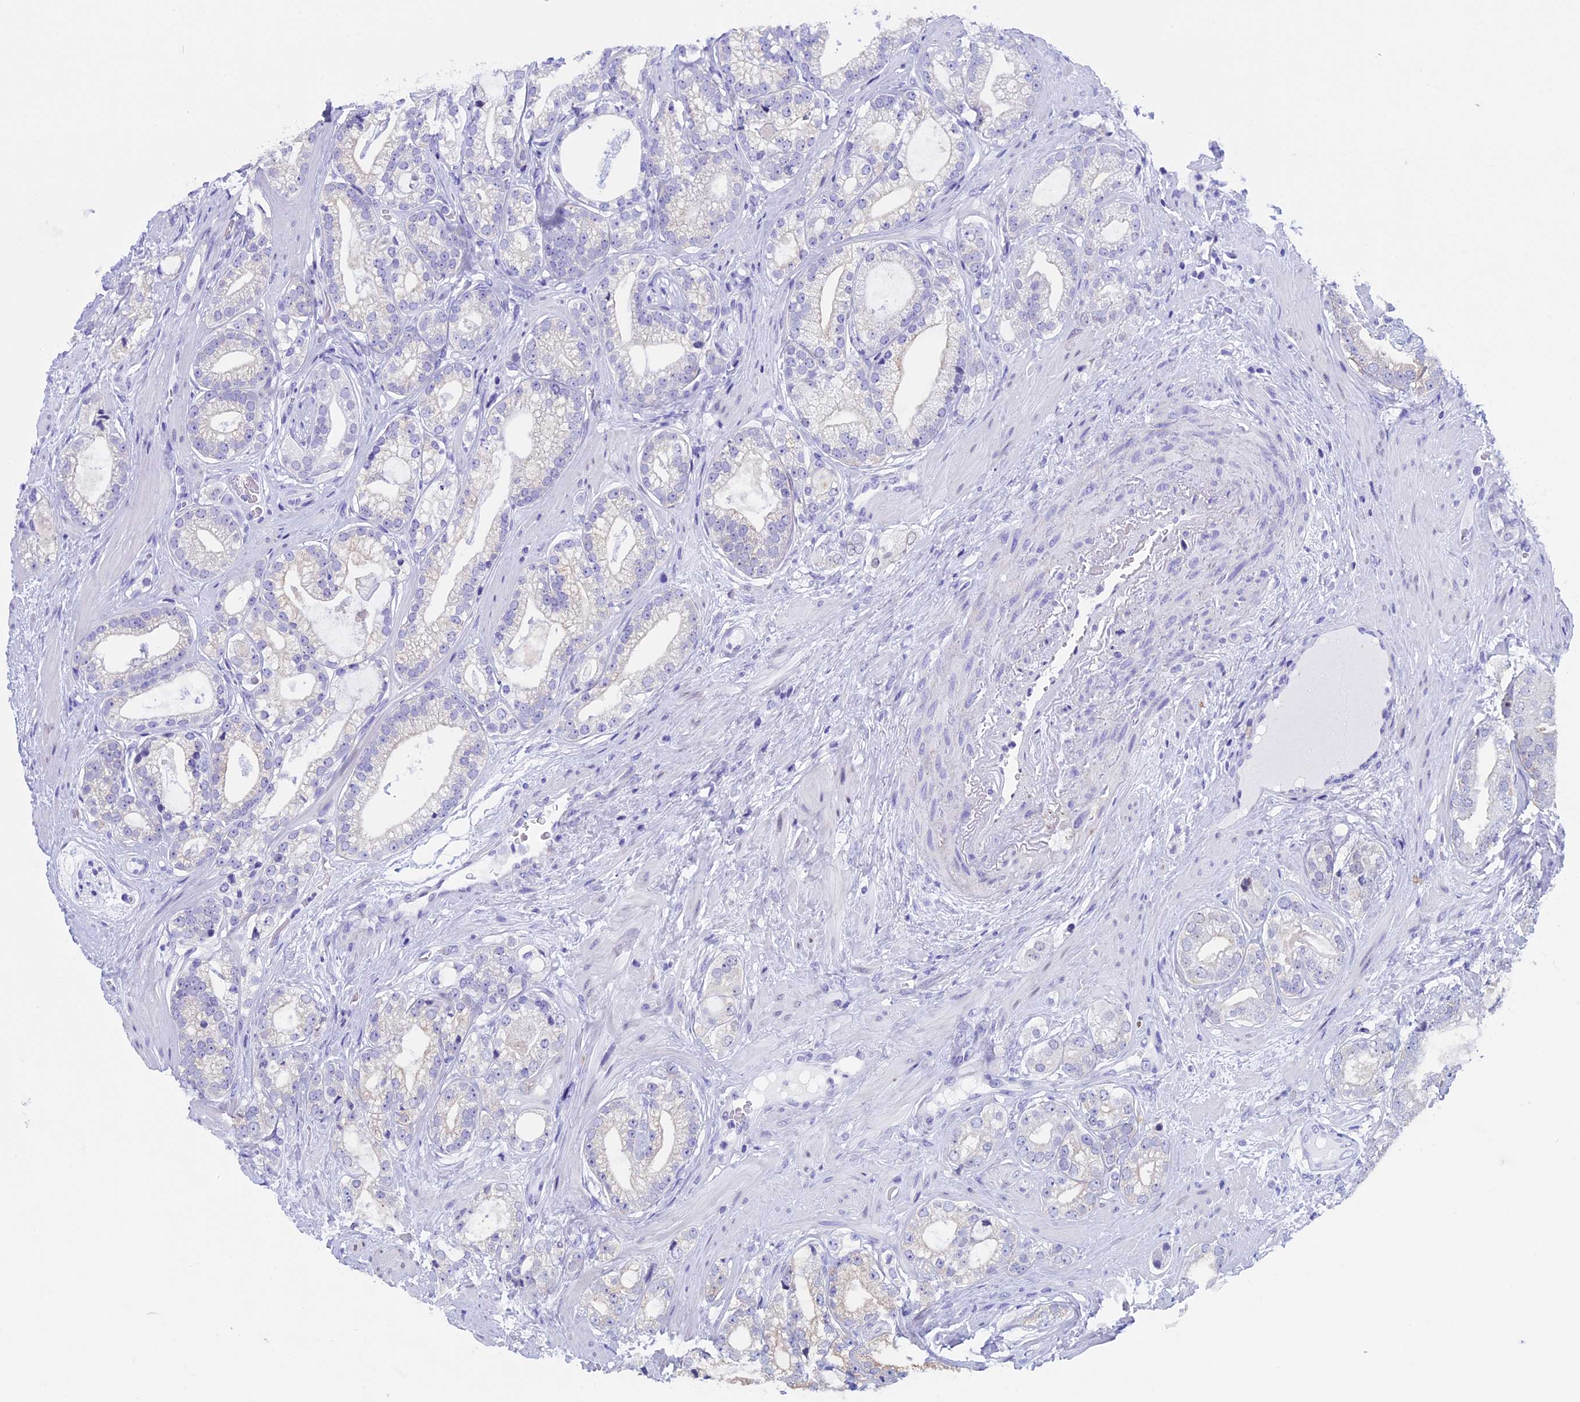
{"staining": {"intensity": "weak", "quantity": "<25%", "location": "cytoplasmic/membranous"}, "tissue": "prostate cancer", "cell_type": "Tumor cells", "image_type": "cancer", "snomed": [{"axis": "morphology", "description": "Adenocarcinoma, High grade"}, {"axis": "topography", "description": "Prostate"}], "caption": "Tumor cells show no significant positivity in high-grade adenocarcinoma (prostate).", "gene": "FAM169A", "patient": {"sex": "male", "age": 60}}